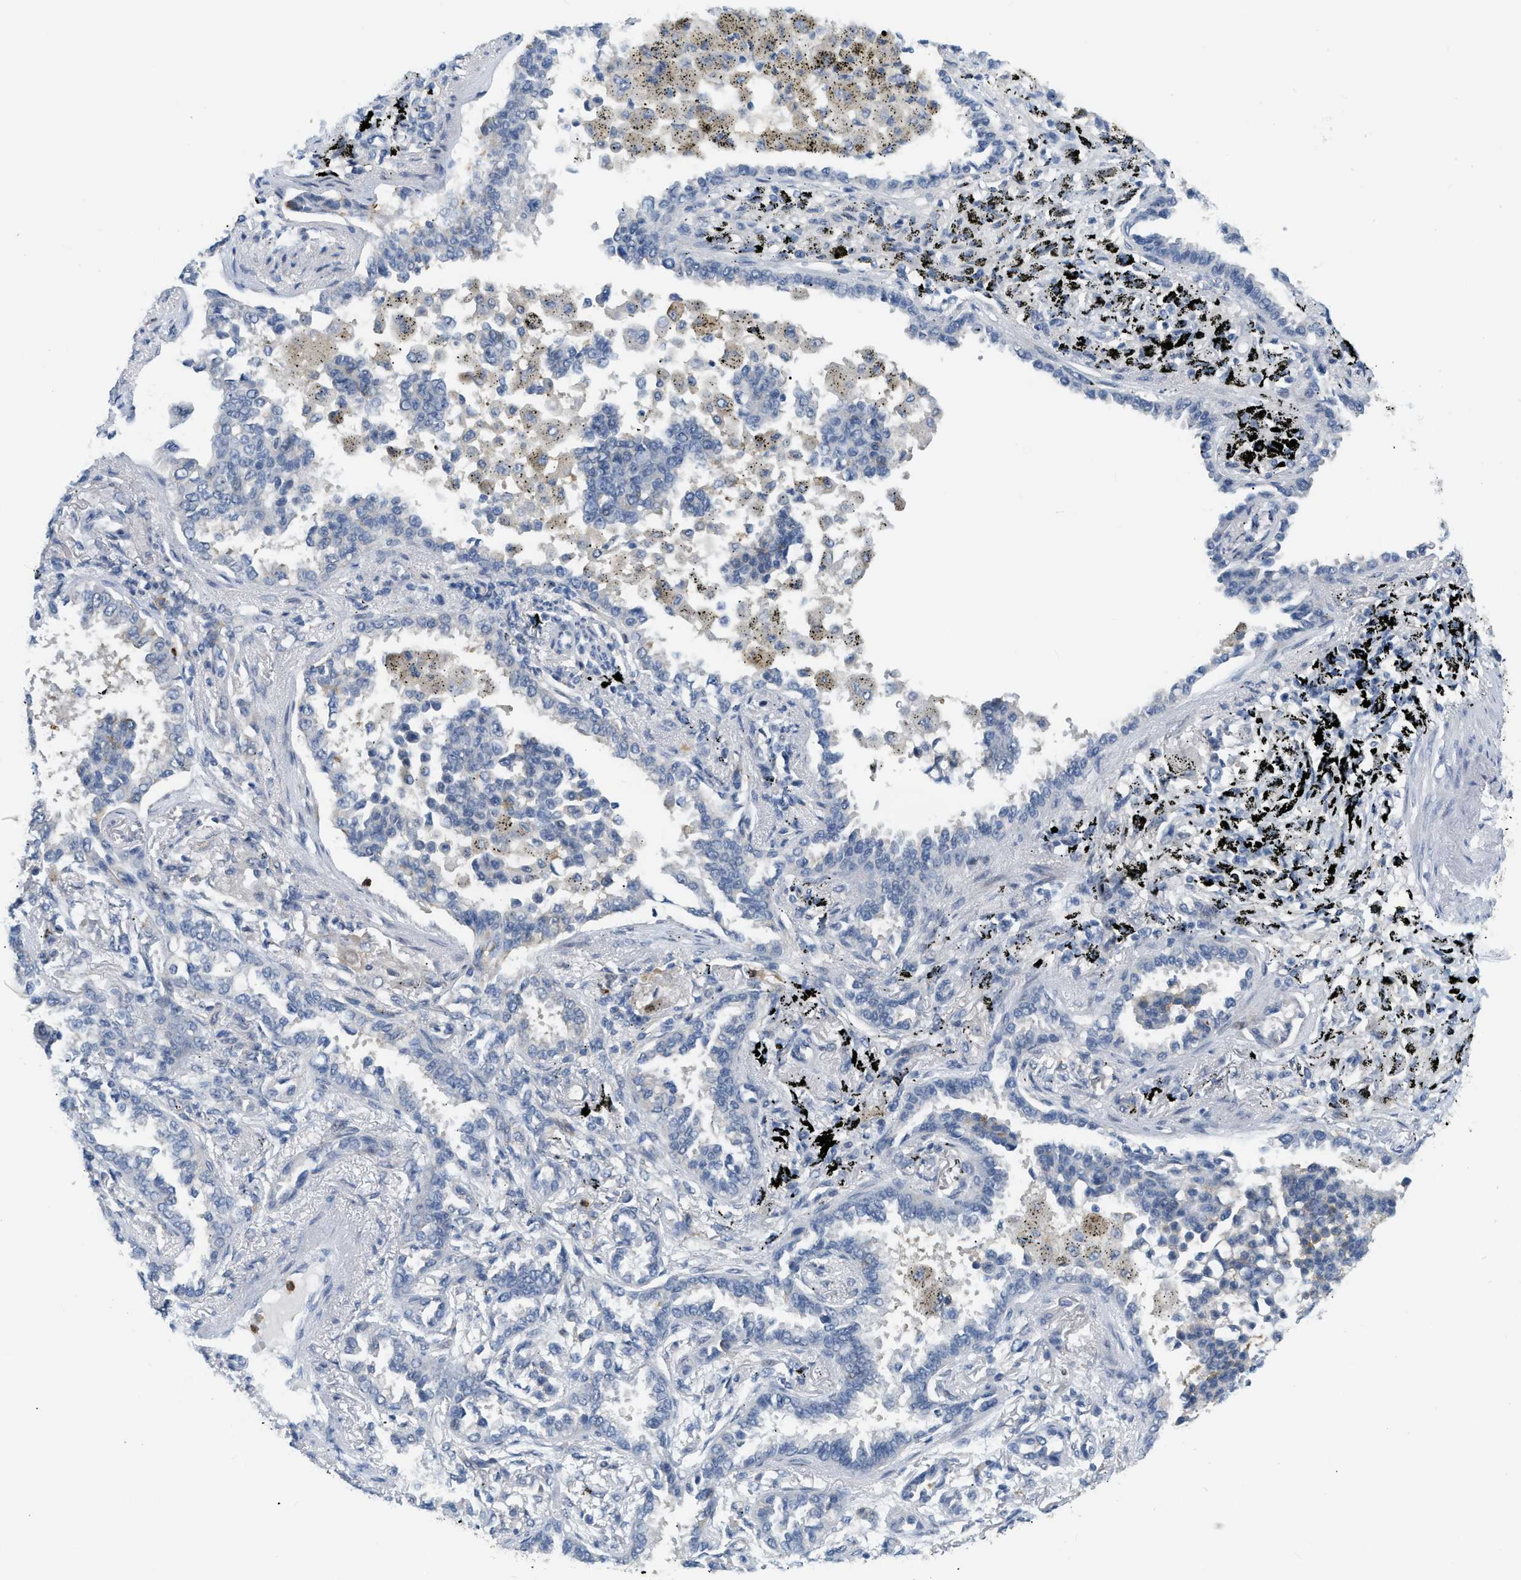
{"staining": {"intensity": "negative", "quantity": "none", "location": "none"}, "tissue": "lung cancer", "cell_type": "Tumor cells", "image_type": "cancer", "snomed": [{"axis": "morphology", "description": "Normal tissue, NOS"}, {"axis": "morphology", "description": "Adenocarcinoma, NOS"}, {"axis": "topography", "description": "Lung"}], "caption": "IHC of lung cancer (adenocarcinoma) exhibits no positivity in tumor cells.", "gene": "ZNF408", "patient": {"sex": "male", "age": 59}}